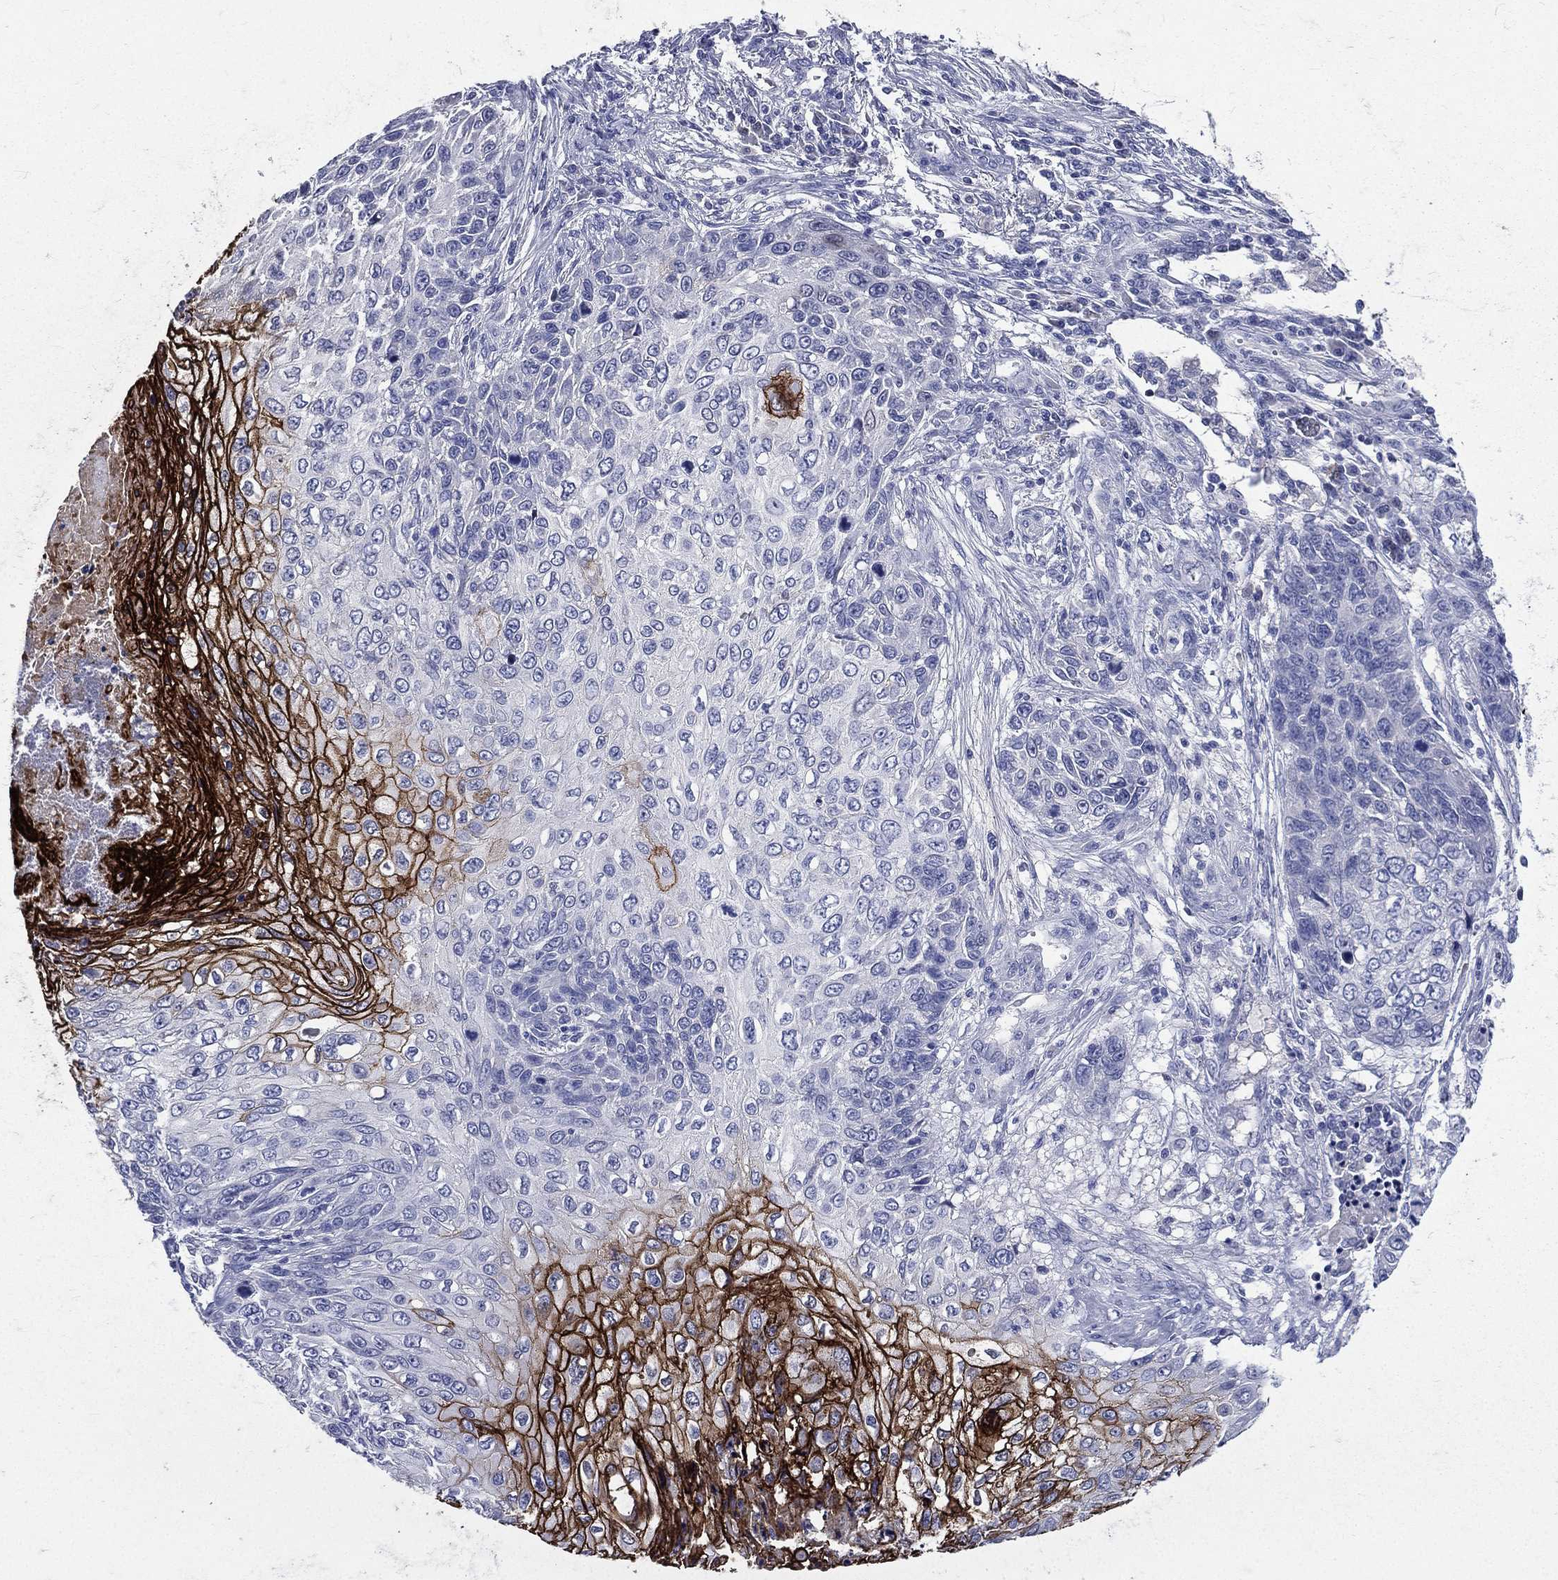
{"staining": {"intensity": "strong", "quantity": "25%-75%", "location": "cytoplasmic/membranous"}, "tissue": "skin cancer", "cell_type": "Tumor cells", "image_type": "cancer", "snomed": [{"axis": "morphology", "description": "Squamous cell carcinoma, NOS"}, {"axis": "topography", "description": "Skin"}], "caption": "Skin cancer (squamous cell carcinoma) tissue shows strong cytoplasmic/membranous positivity in approximately 25%-75% of tumor cells", "gene": "TGM1", "patient": {"sex": "male", "age": 92}}